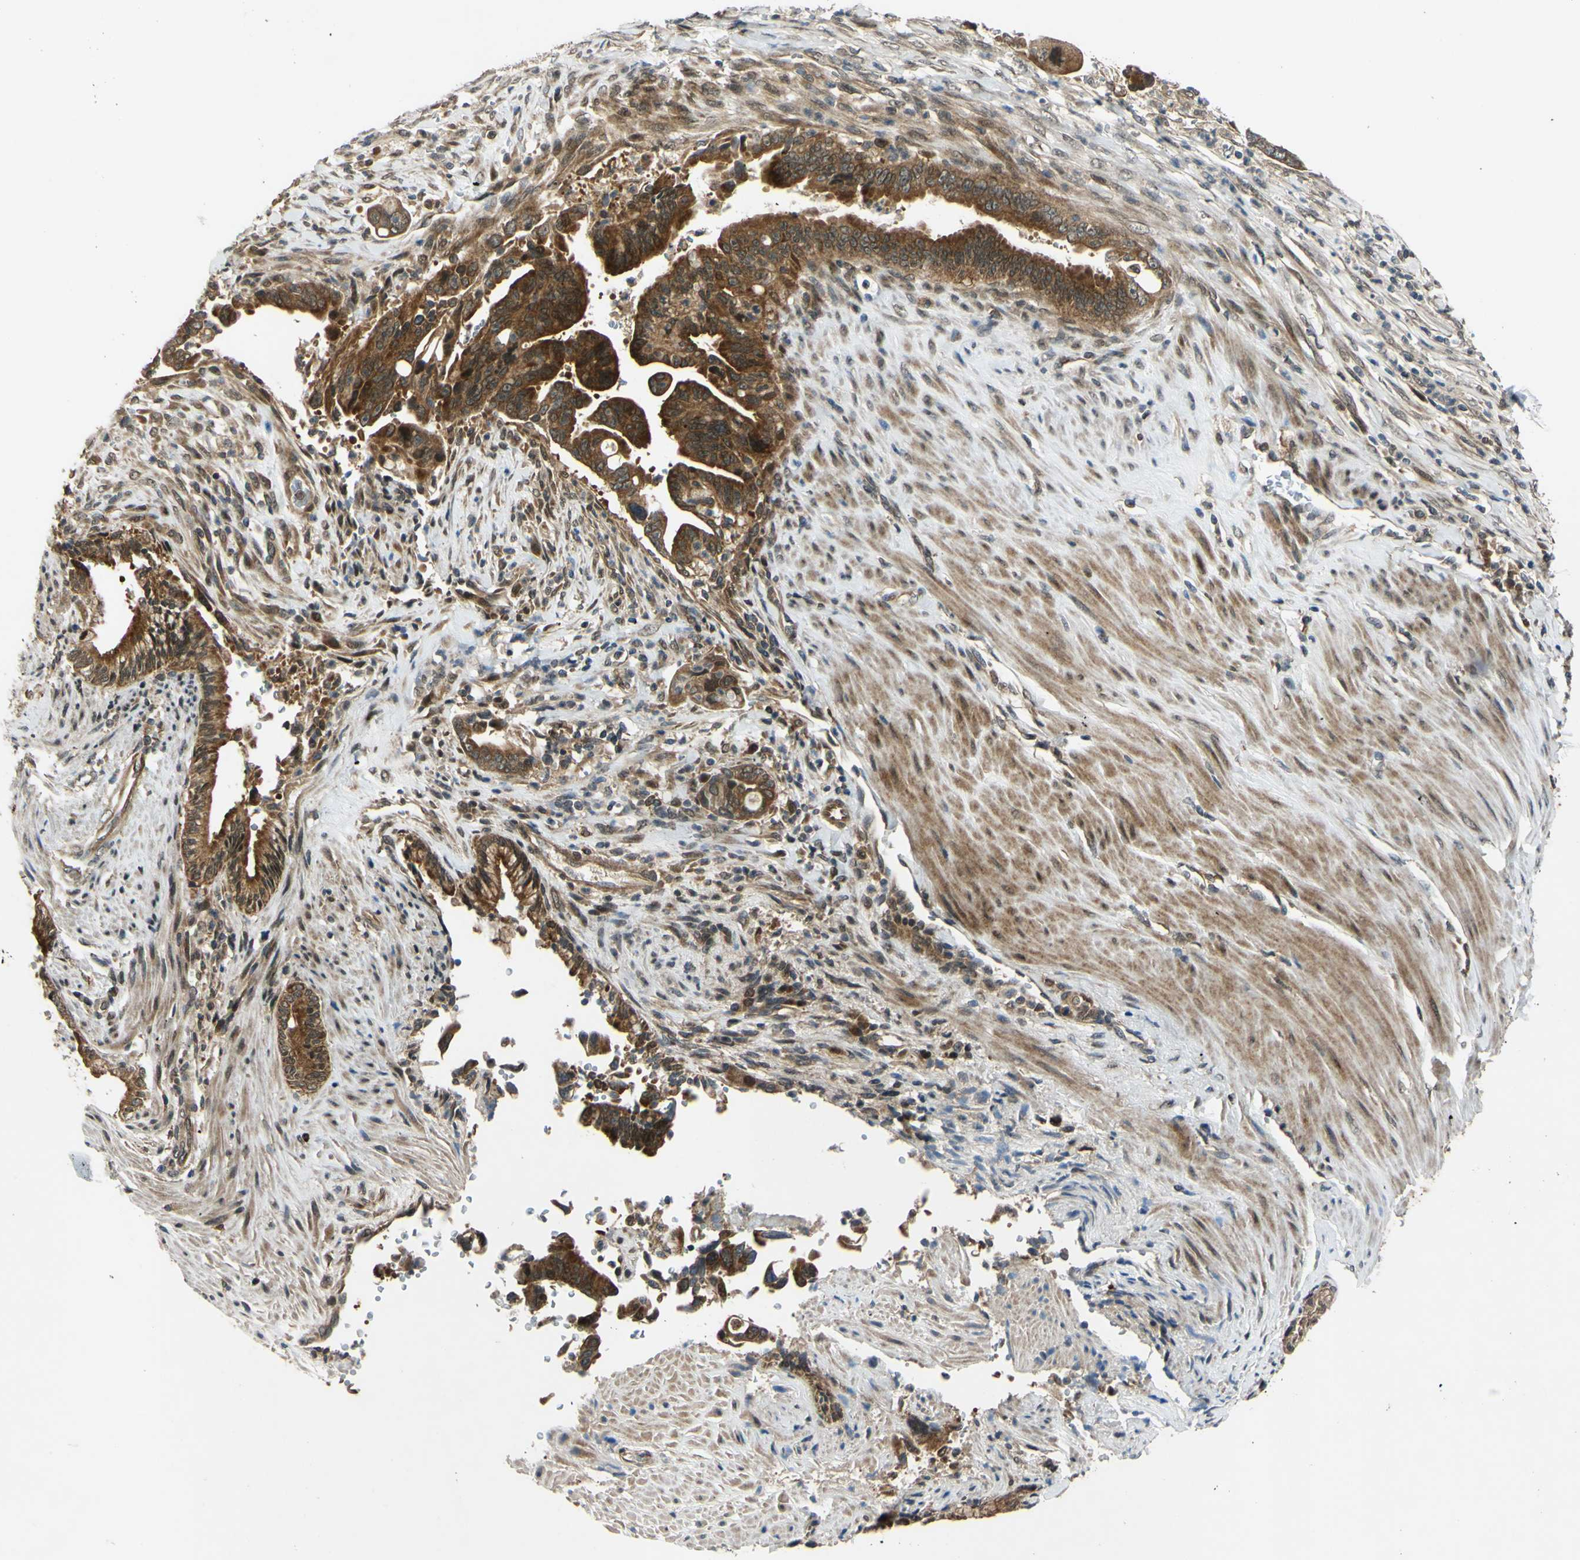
{"staining": {"intensity": "moderate", "quantity": ">75%", "location": "cytoplasmic/membranous"}, "tissue": "pancreatic cancer", "cell_type": "Tumor cells", "image_type": "cancer", "snomed": [{"axis": "morphology", "description": "Adenocarcinoma, NOS"}, {"axis": "topography", "description": "Pancreas"}], "caption": "Adenocarcinoma (pancreatic) stained with a protein marker displays moderate staining in tumor cells.", "gene": "ABCC8", "patient": {"sex": "male", "age": 70}}